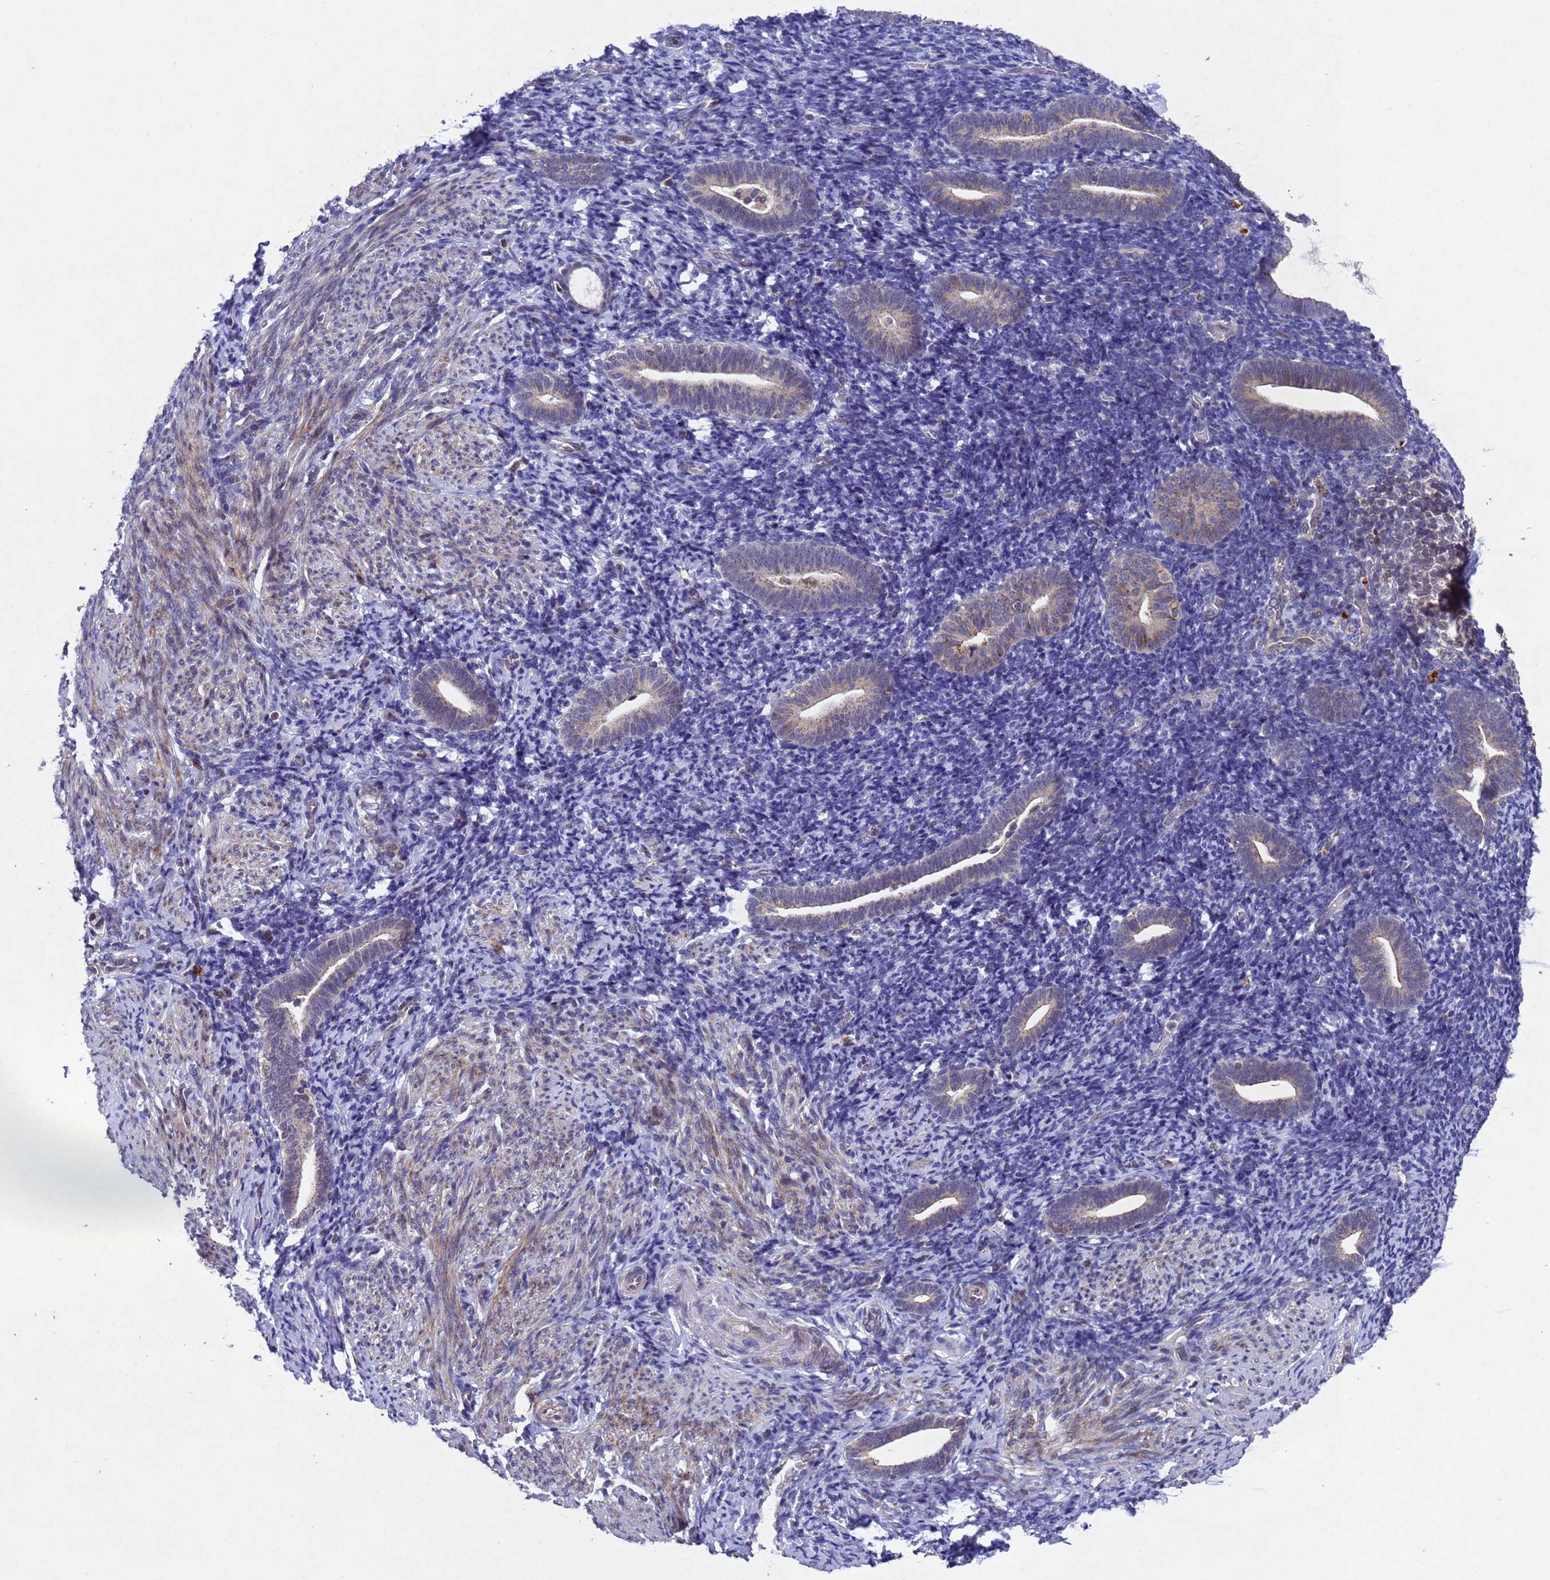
{"staining": {"intensity": "negative", "quantity": "none", "location": "none"}, "tissue": "endometrium", "cell_type": "Cells in endometrial stroma", "image_type": "normal", "snomed": [{"axis": "morphology", "description": "Normal tissue, NOS"}, {"axis": "topography", "description": "Endometrium"}], "caption": "This histopathology image is of unremarkable endometrium stained with IHC to label a protein in brown with the nuclei are counter-stained blue. There is no staining in cells in endometrial stroma.", "gene": "TBK1", "patient": {"sex": "female", "age": 51}}